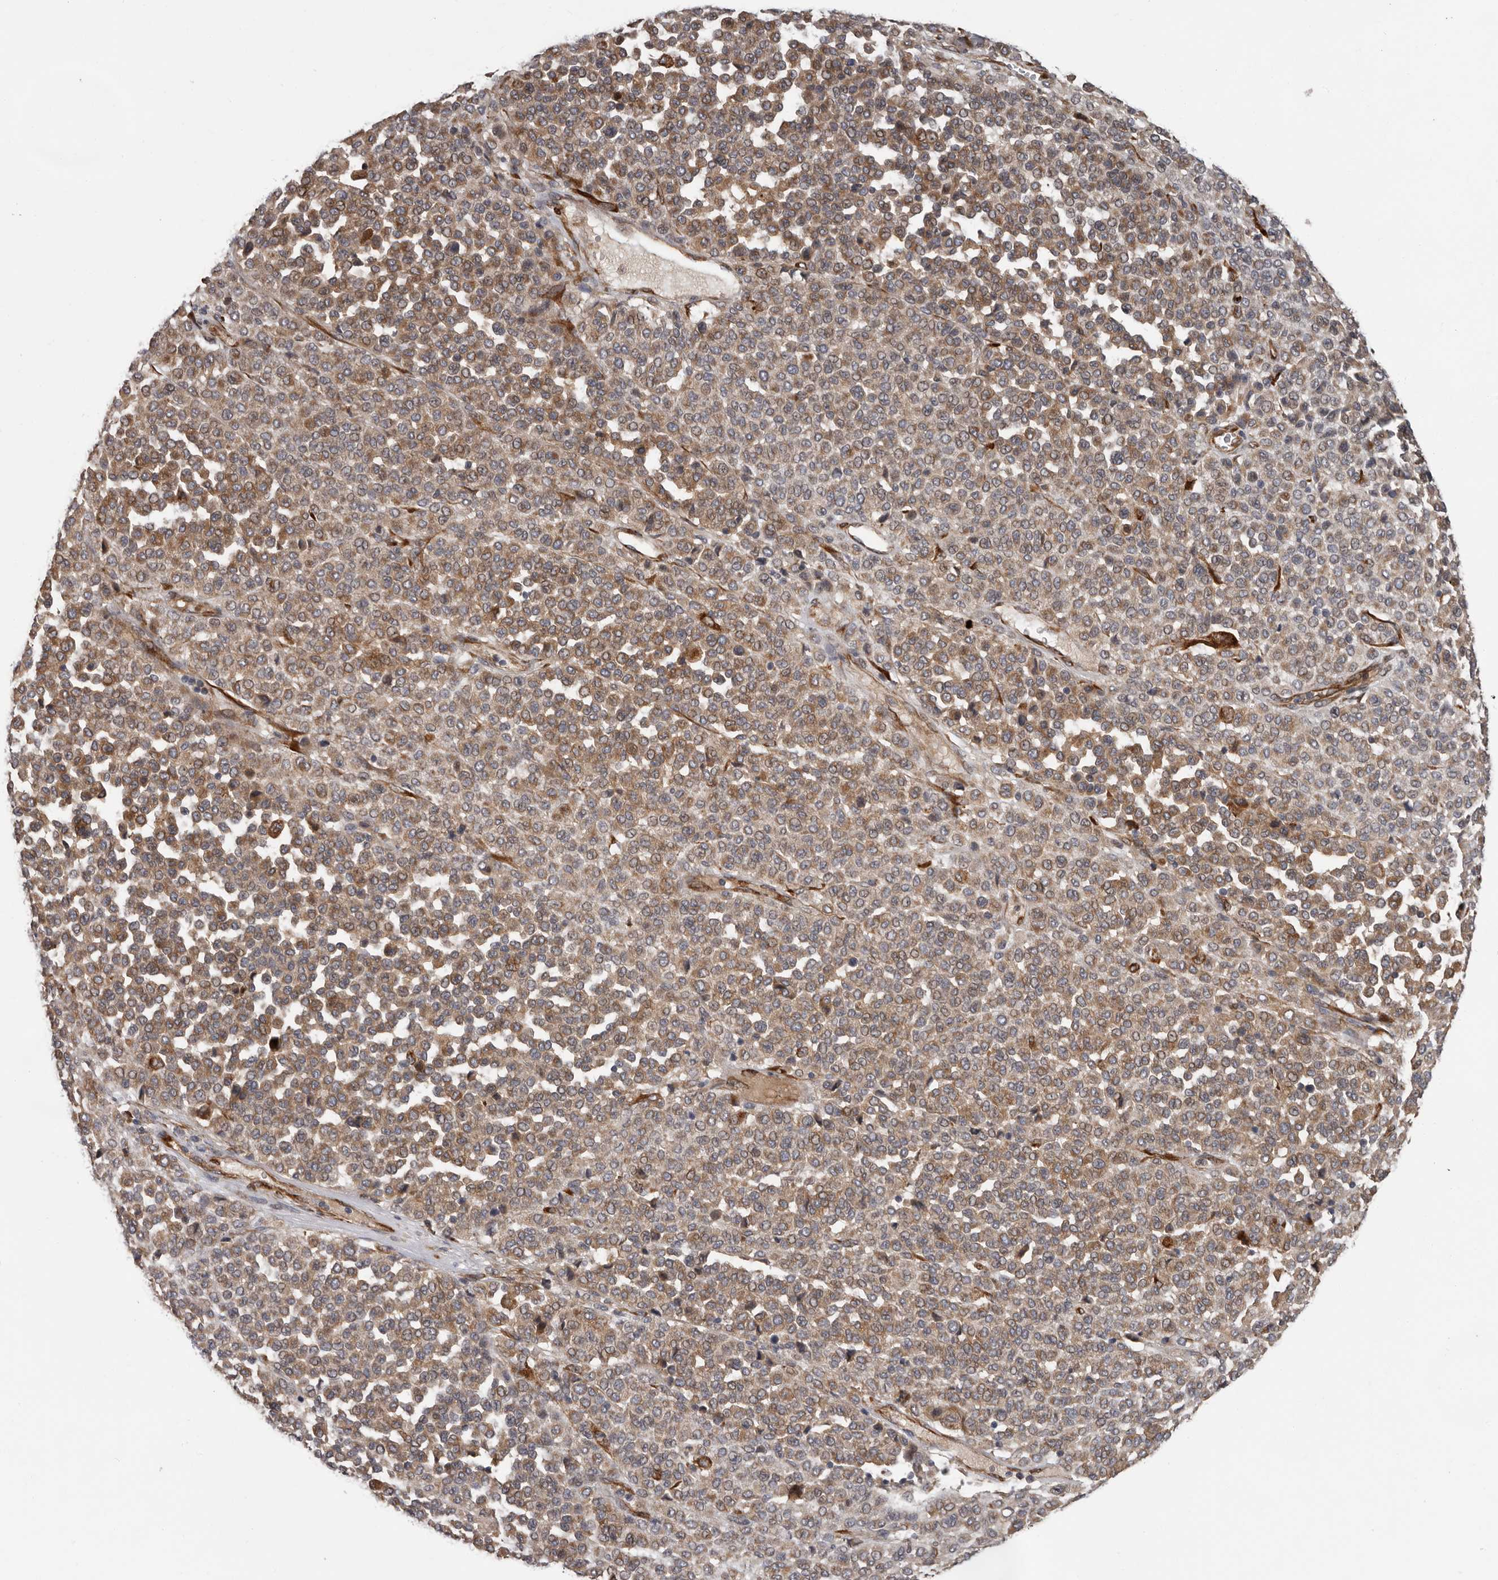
{"staining": {"intensity": "moderate", "quantity": ">75%", "location": "cytoplasmic/membranous"}, "tissue": "melanoma", "cell_type": "Tumor cells", "image_type": "cancer", "snomed": [{"axis": "morphology", "description": "Malignant melanoma, Metastatic site"}, {"axis": "topography", "description": "Pancreas"}], "caption": "High-magnification brightfield microscopy of malignant melanoma (metastatic site) stained with DAB (3,3'-diaminobenzidine) (brown) and counterstained with hematoxylin (blue). tumor cells exhibit moderate cytoplasmic/membranous positivity is identified in about>75% of cells.", "gene": "MTF1", "patient": {"sex": "female", "age": 30}}